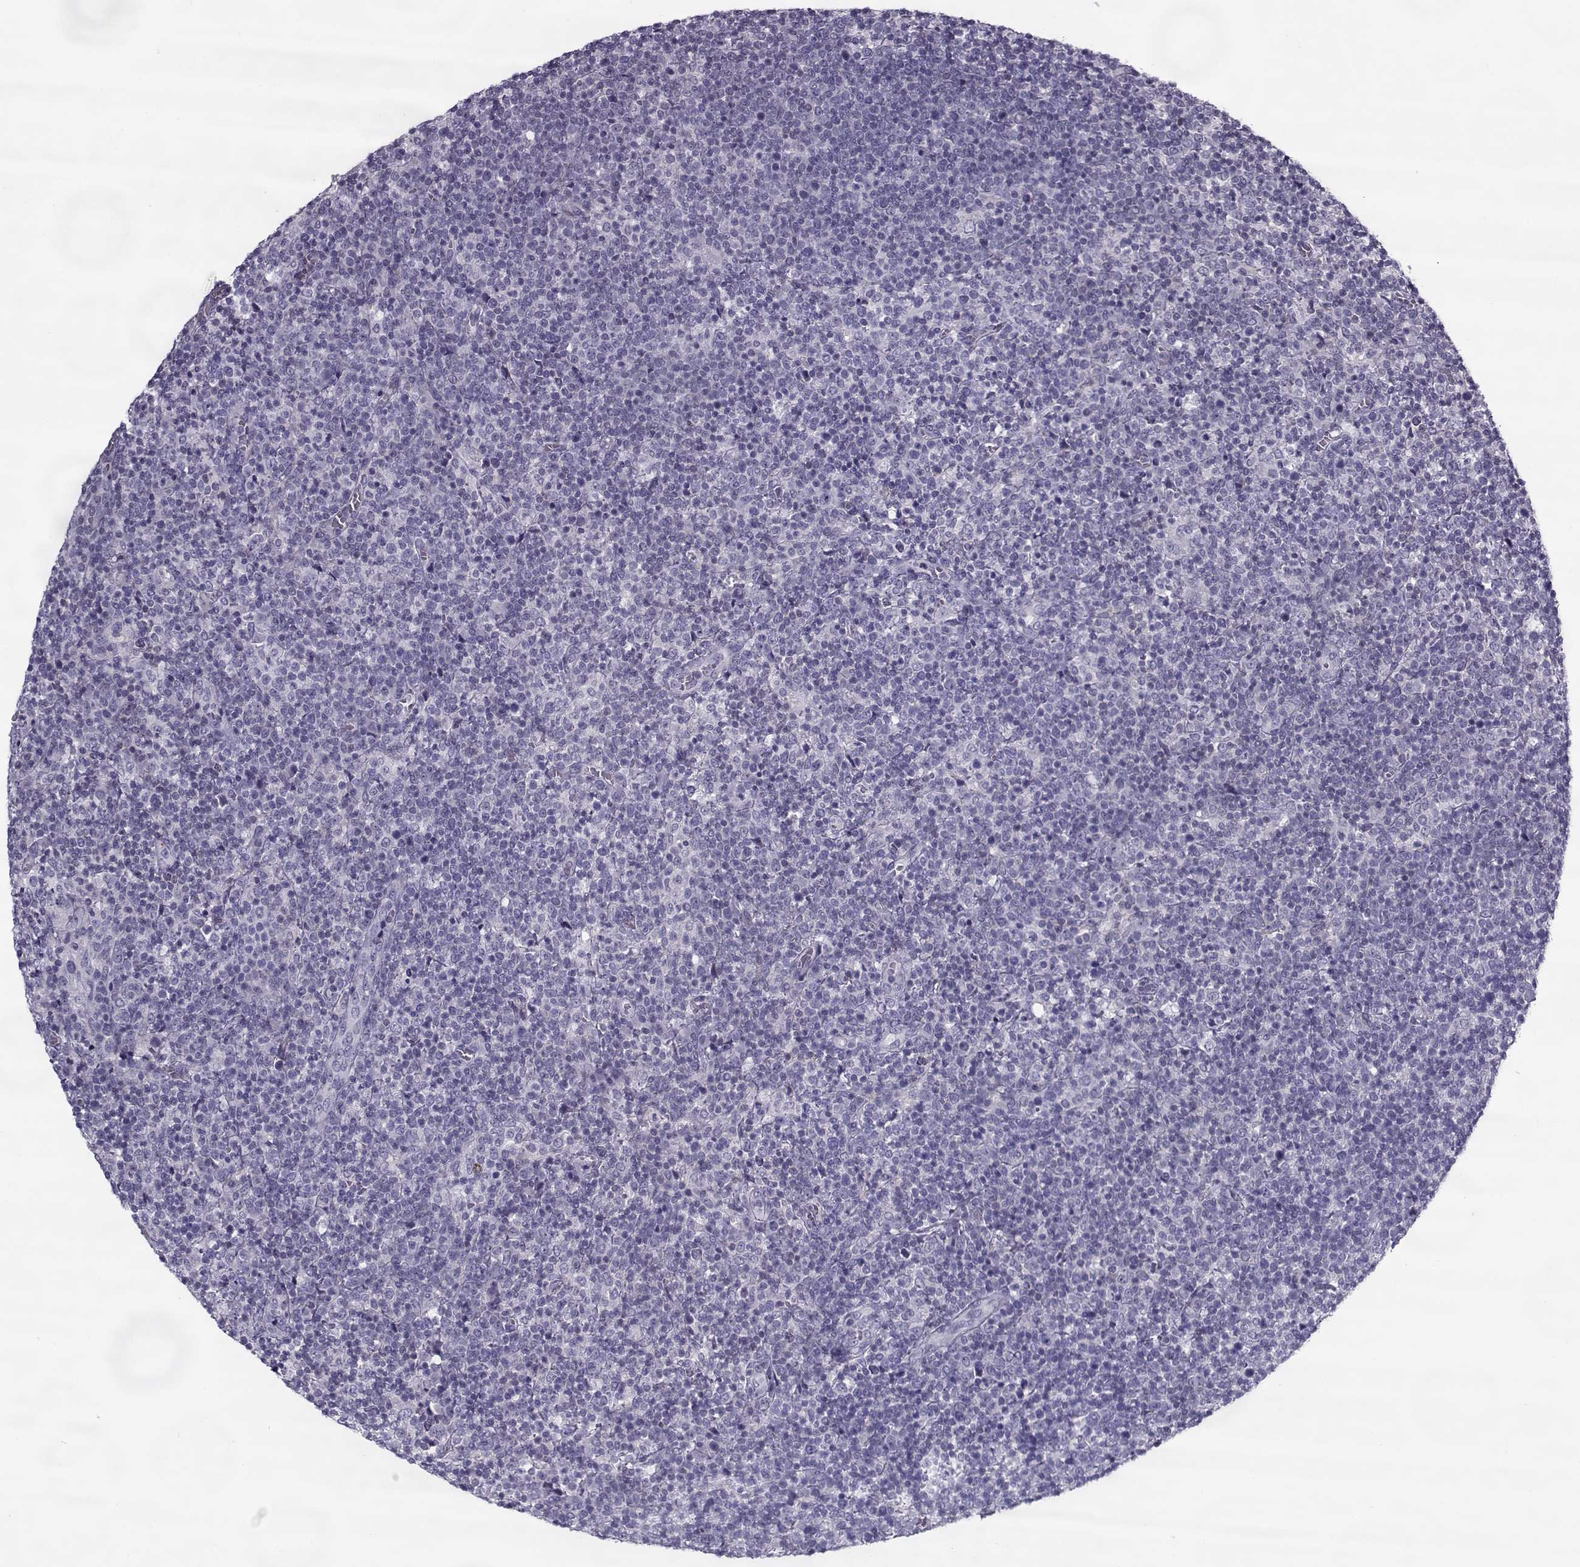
{"staining": {"intensity": "negative", "quantity": "none", "location": "none"}, "tissue": "lymphoma", "cell_type": "Tumor cells", "image_type": "cancer", "snomed": [{"axis": "morphology", "description": "Malignant lymphoma, non-Hodgkin's type, High grade"}, {"axis": "topography", "description": "Lymph node"}], "caption": "IHC histopathology image of neoplastic tissue: malignant lymphoma, non-Hodgkin's type (high-grade) stained with DAB (3,3'-diaminobenzidine) reveals no significant protein staining in tumor cells.", "gene": "PP2D1", "patient": {"sex": "male", "age": 61}}